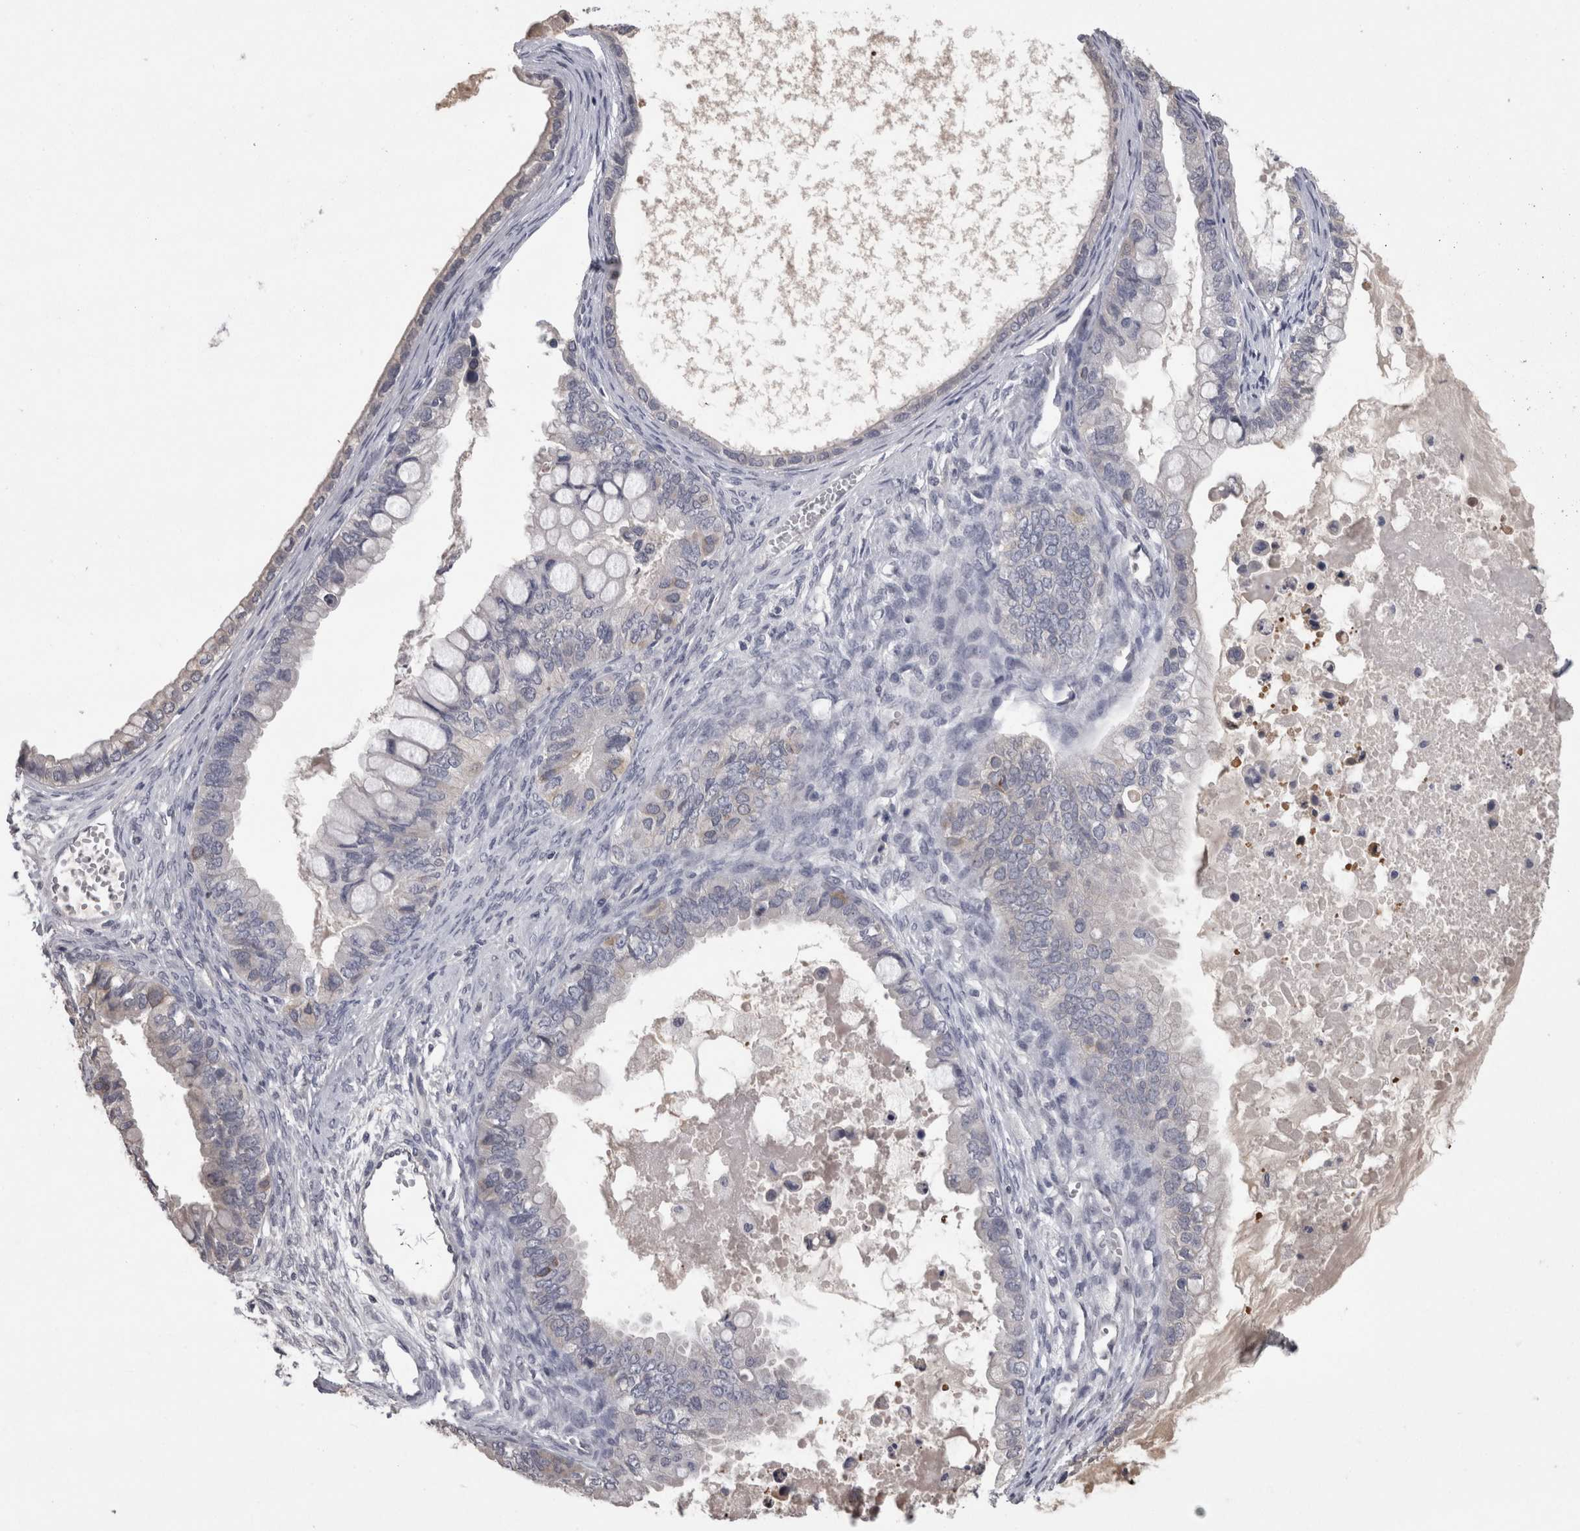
{"staining": {"intensity": "negative", "quantity": "none", "location": "none"}, "tissue": "ovarian cancer", "cell_type": "Tumor cells", "image_type": "cancer", "snomed": [{"axis": "morphology", "description": "Cystadenocarcinoma, mucinous, NOS"}, {"axis": "topography", "description": "Ovary"}], "caption": "Immunohistochemistry of ovarian cancer exhibits no staining in tumor cells.", "gene": "PON3", "patient": {"sex": "female", "age": 80}}